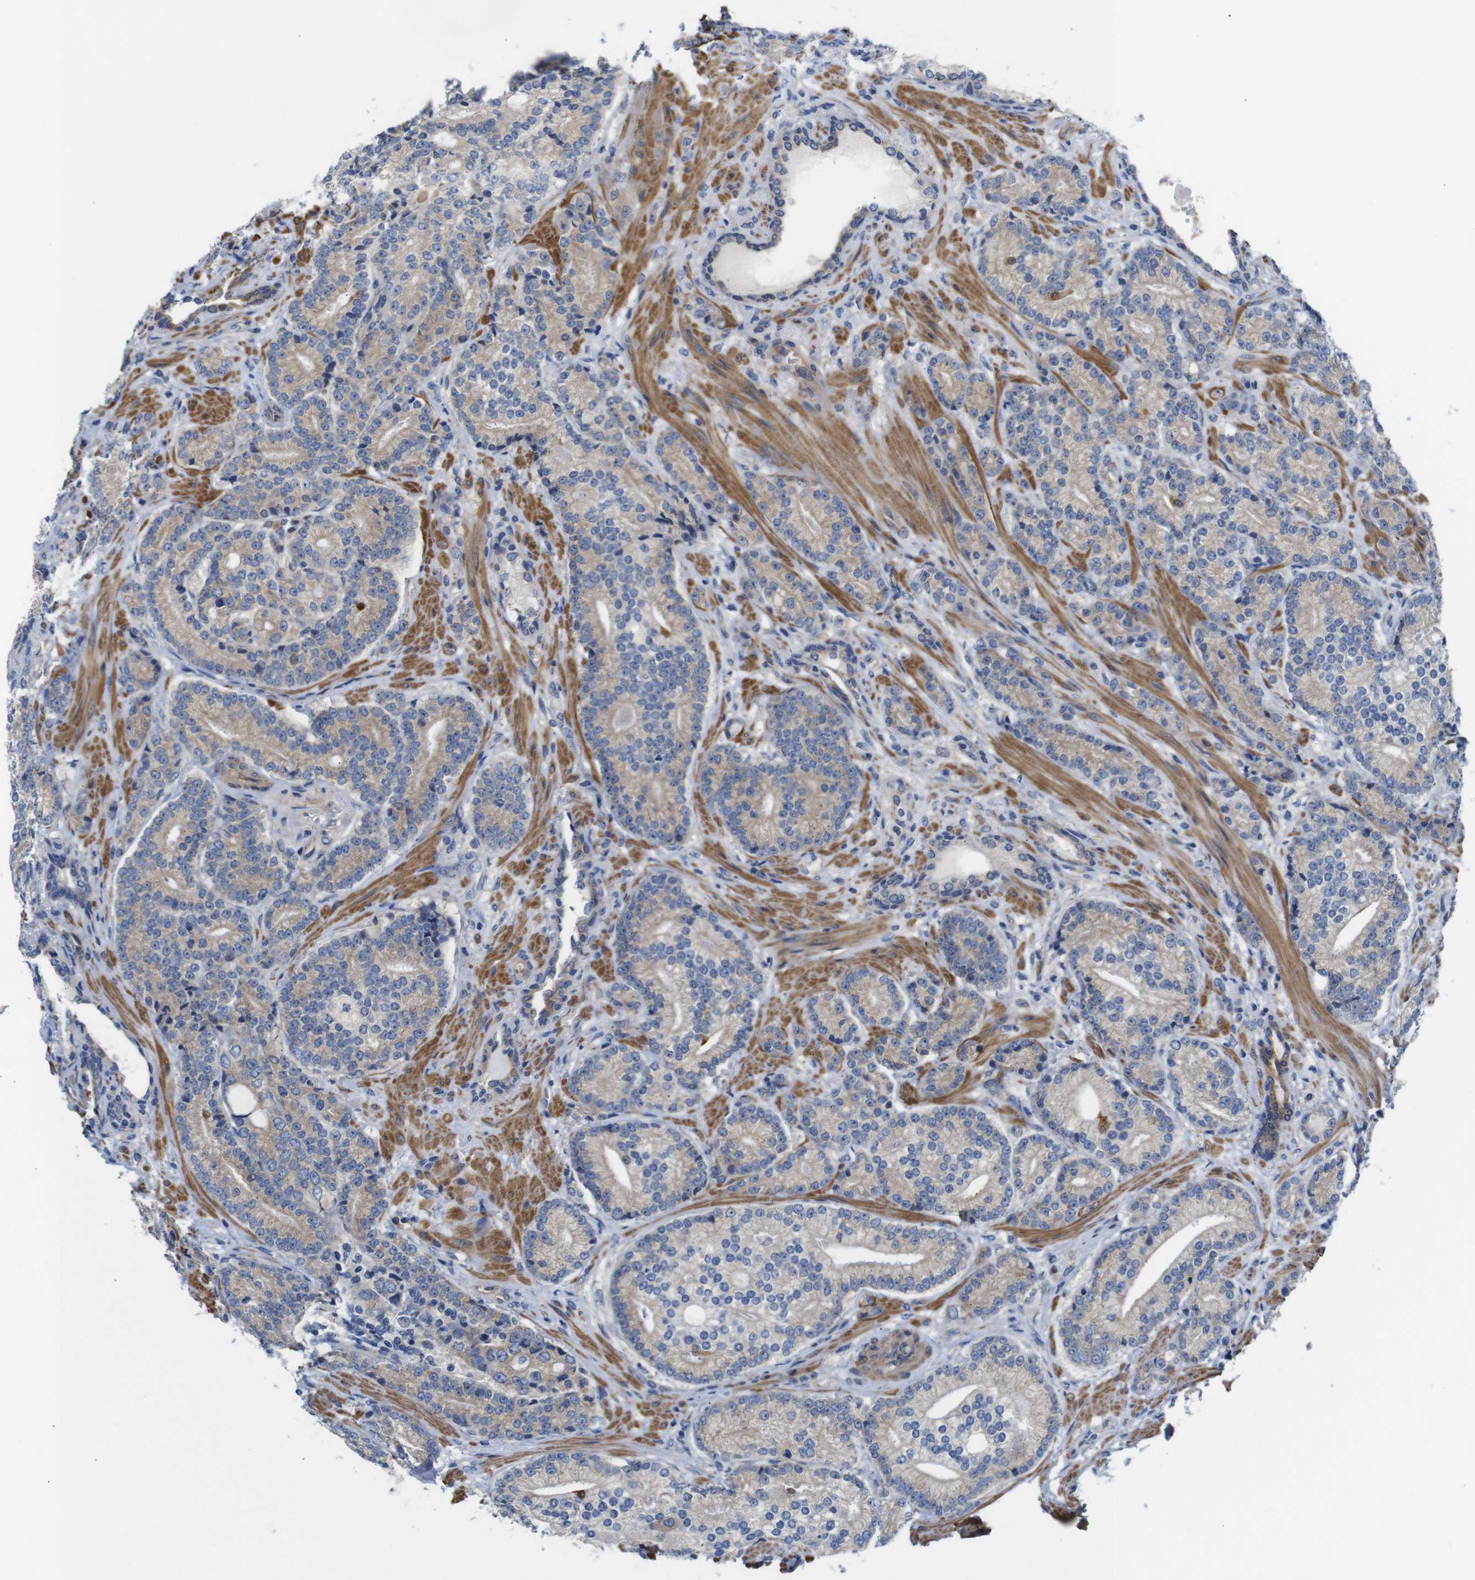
{"staining": {"intensity": "weak", "quantity": ">75%", "location": "cytoplasmic/membranous"}, "tissue": "prostate cancer", "cell_type": "Tumor cells", "image_type": "cancer", "snomed": [{"axis": "morphology", "description": "Adenocarcinoma, High grade"}, {"axis": "topography", "description": "Prostate"}], "caption": "About >75% of tumor cells in human prostate cancer (high-grade adenocarcinoma) exhibit weak cytoplasmic/membranous protein staining as visualized by brown immunohistochemical staining.", "gene": "DDRGK1", "patient": {"sex": "male", "age": 61}}